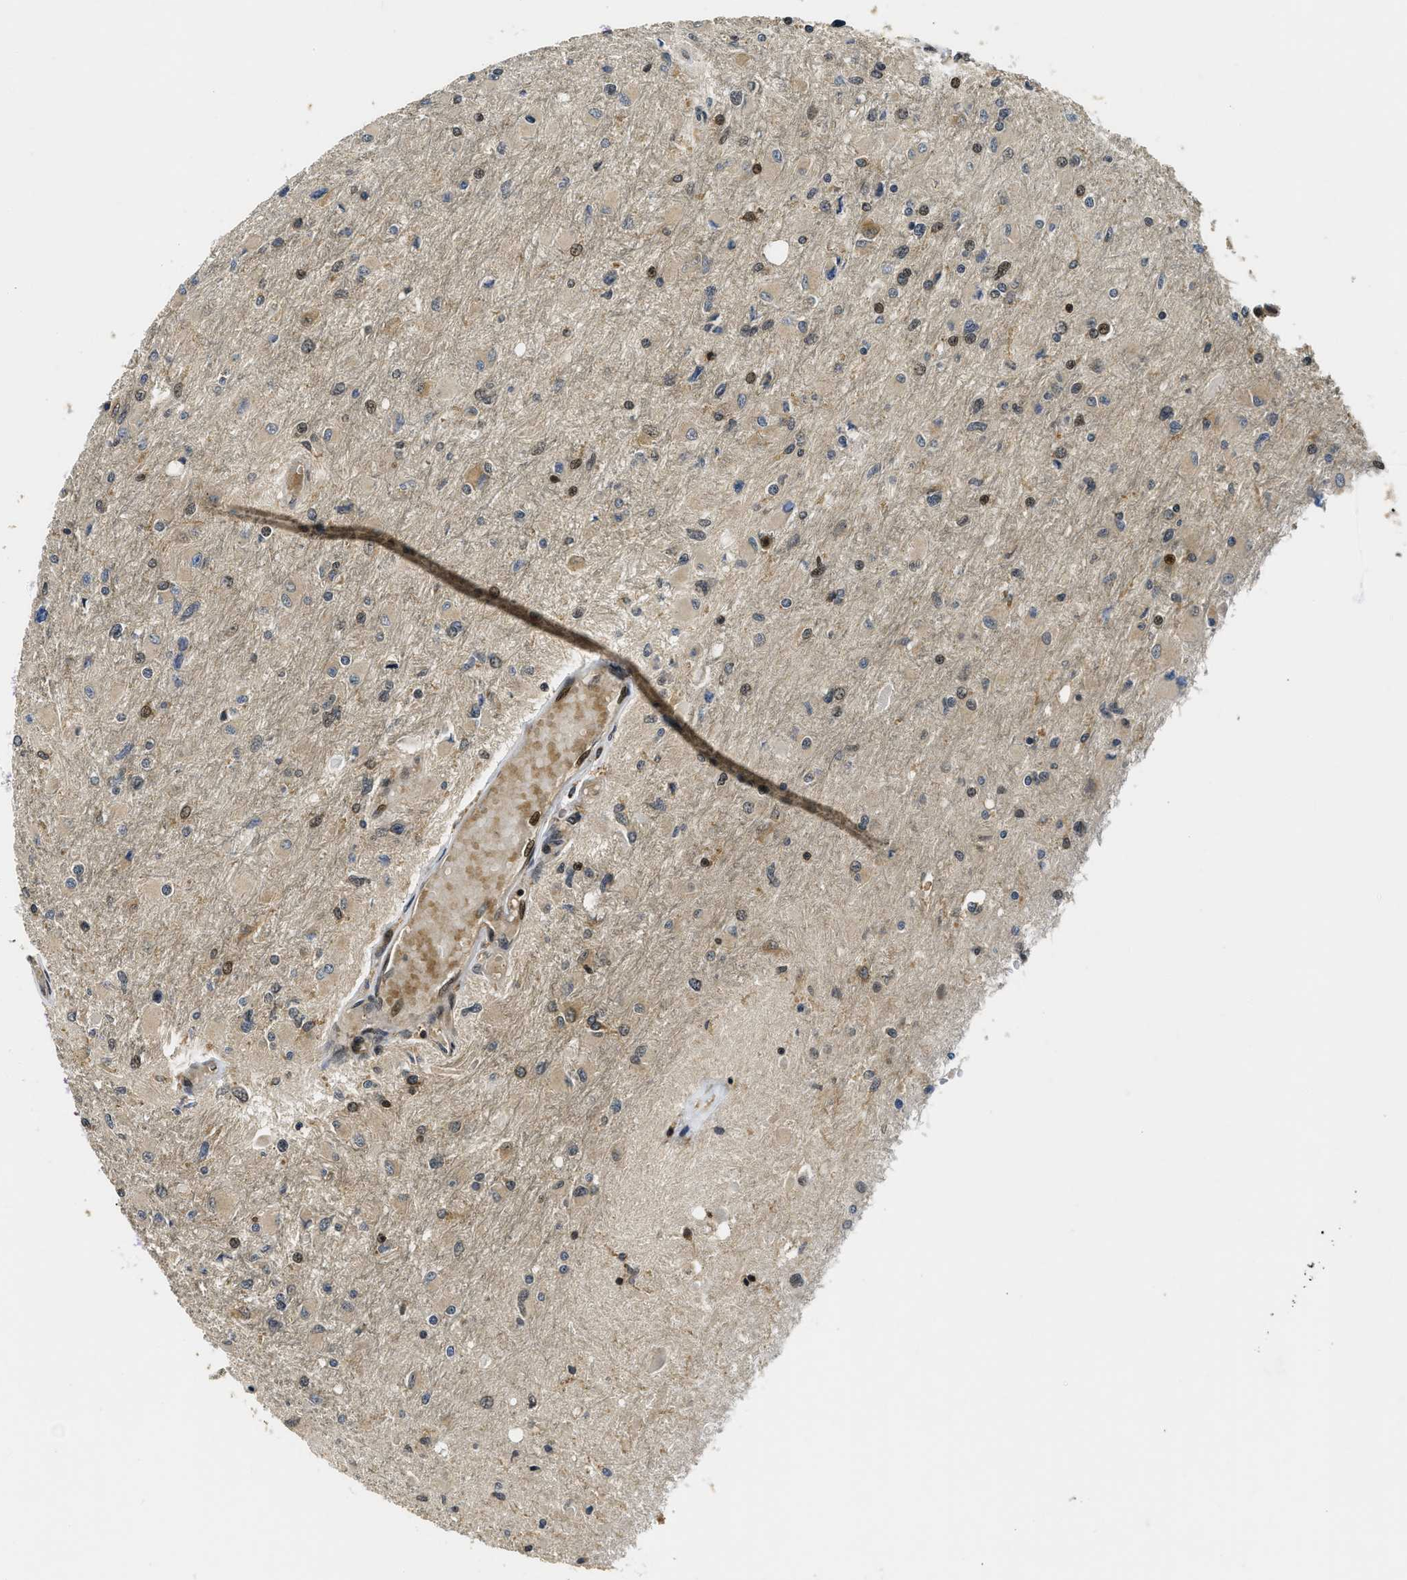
{"staining": {"intensity": "moderate", "quantity": "25%-75%", "location": "cytoplasmic/membranous,nuclear"}, "tissue": "glioma", "cell_type": "Tumor cells", "image_type": "cancer", "snomed": [{"axis": "morphology", "description": "Glioma, malignant, High grade"}, {"axis": "topography", "description": "Cerebral cortex"}], "caption": "IHC histopathology image of neoplastic tissue: human glioma stained using immunohistochemistry displays medium levels of moderate protein expression localized specifically in the cytoplasmic/membranous and nuclear of tumor cells, appearing as a cytoplasmic/membranous and nuclear brown color.", "gene": "ADSL", "patient": {"sex": "female", "age": 36}}